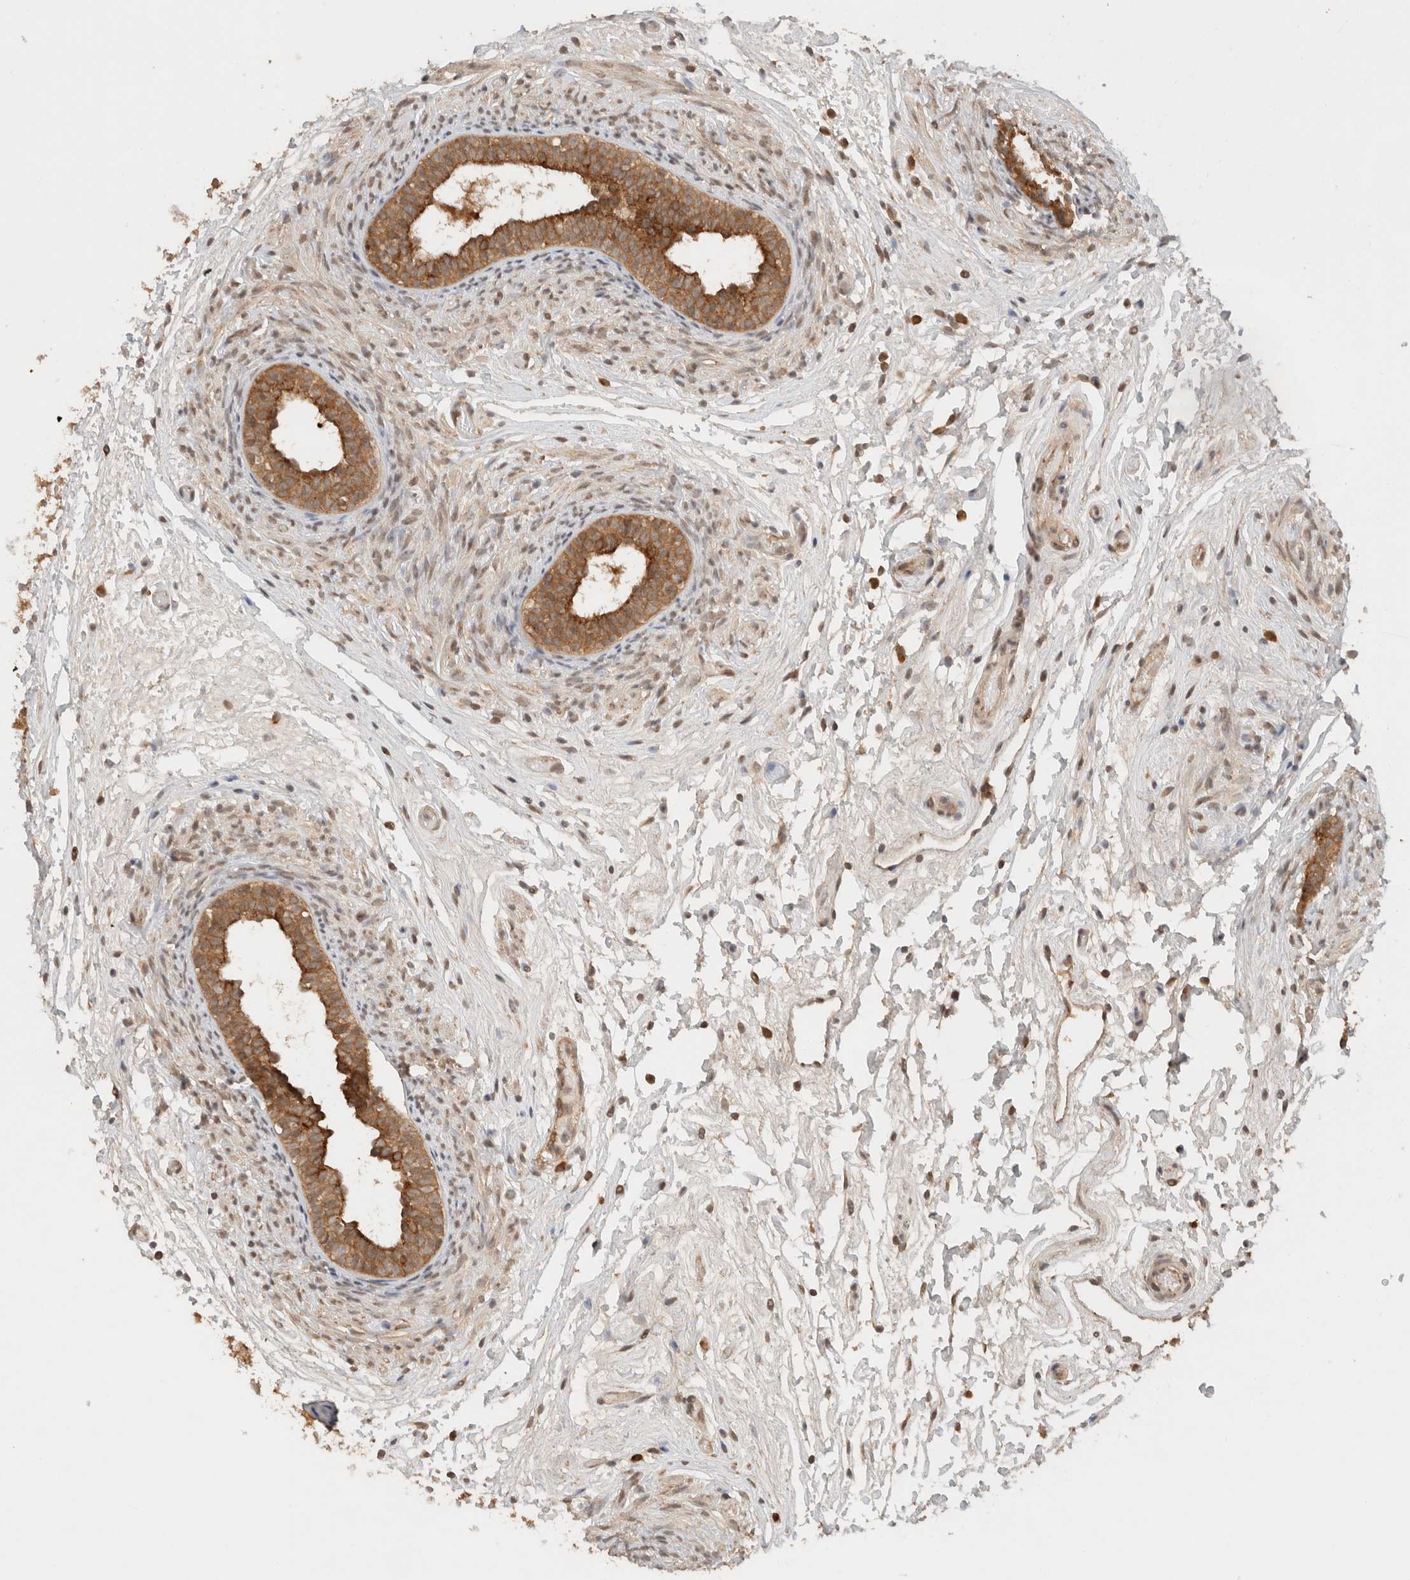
{"staining": {"intensity": "moderate", "quantity": ">75%", "location": "cytoplasmic/membranous"}, "tissue": "epididymis", "cell_type": "Glandular cells", "image_type": "normal", "snomed": [{"axis": "morphology", "description": "Normal tissue, NOS"}, {"axis": "topography", "description": "Epididymis"}], "caption": "Immunohistochemical staining of unremarkable epididymis displays moderate cytoplasmic/membranous protein expression in approximately >75% of glandular cells.", "gene": "ARFGEF2", "patient": {"sex": "male", "age": 5}}